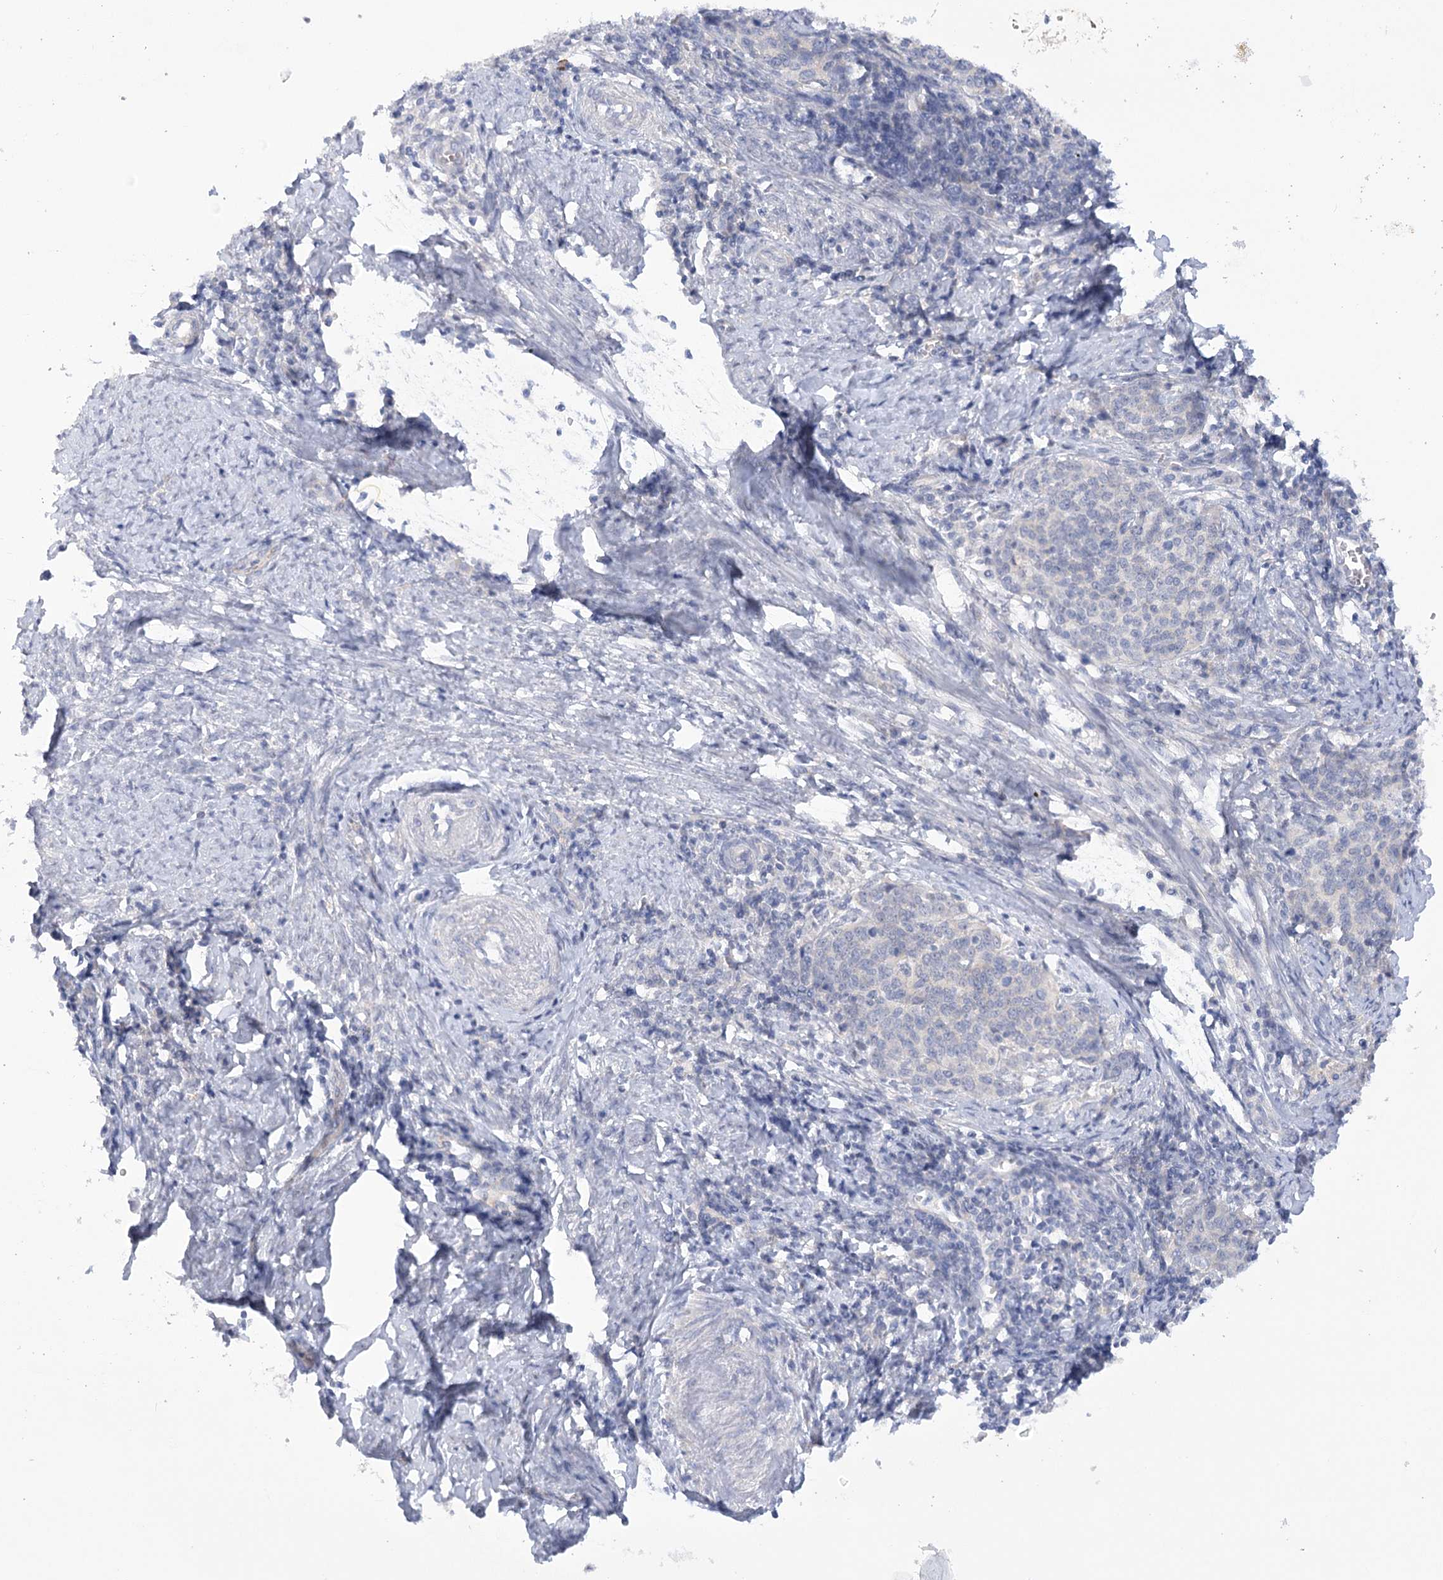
{"staining": {"intensity": "negative", "quantity": "none", "location": "none"}, "tissue": "cervical cancer", "cell_type": "Tumor cells", "image_type": "cancer", "snomed": [{"axis": "morphology", "description": "Squamous cell carcinoma, NOS"}, {"axis": "topography", "description": "Cervix"}], "caption": "An image of cervical cancer (squamous cell carcinoma) stained for a protein exhibits no brown staining in tumor cells.", "gene": "DCUN1D1", "patient": {"sex": "female", "age": 39}}